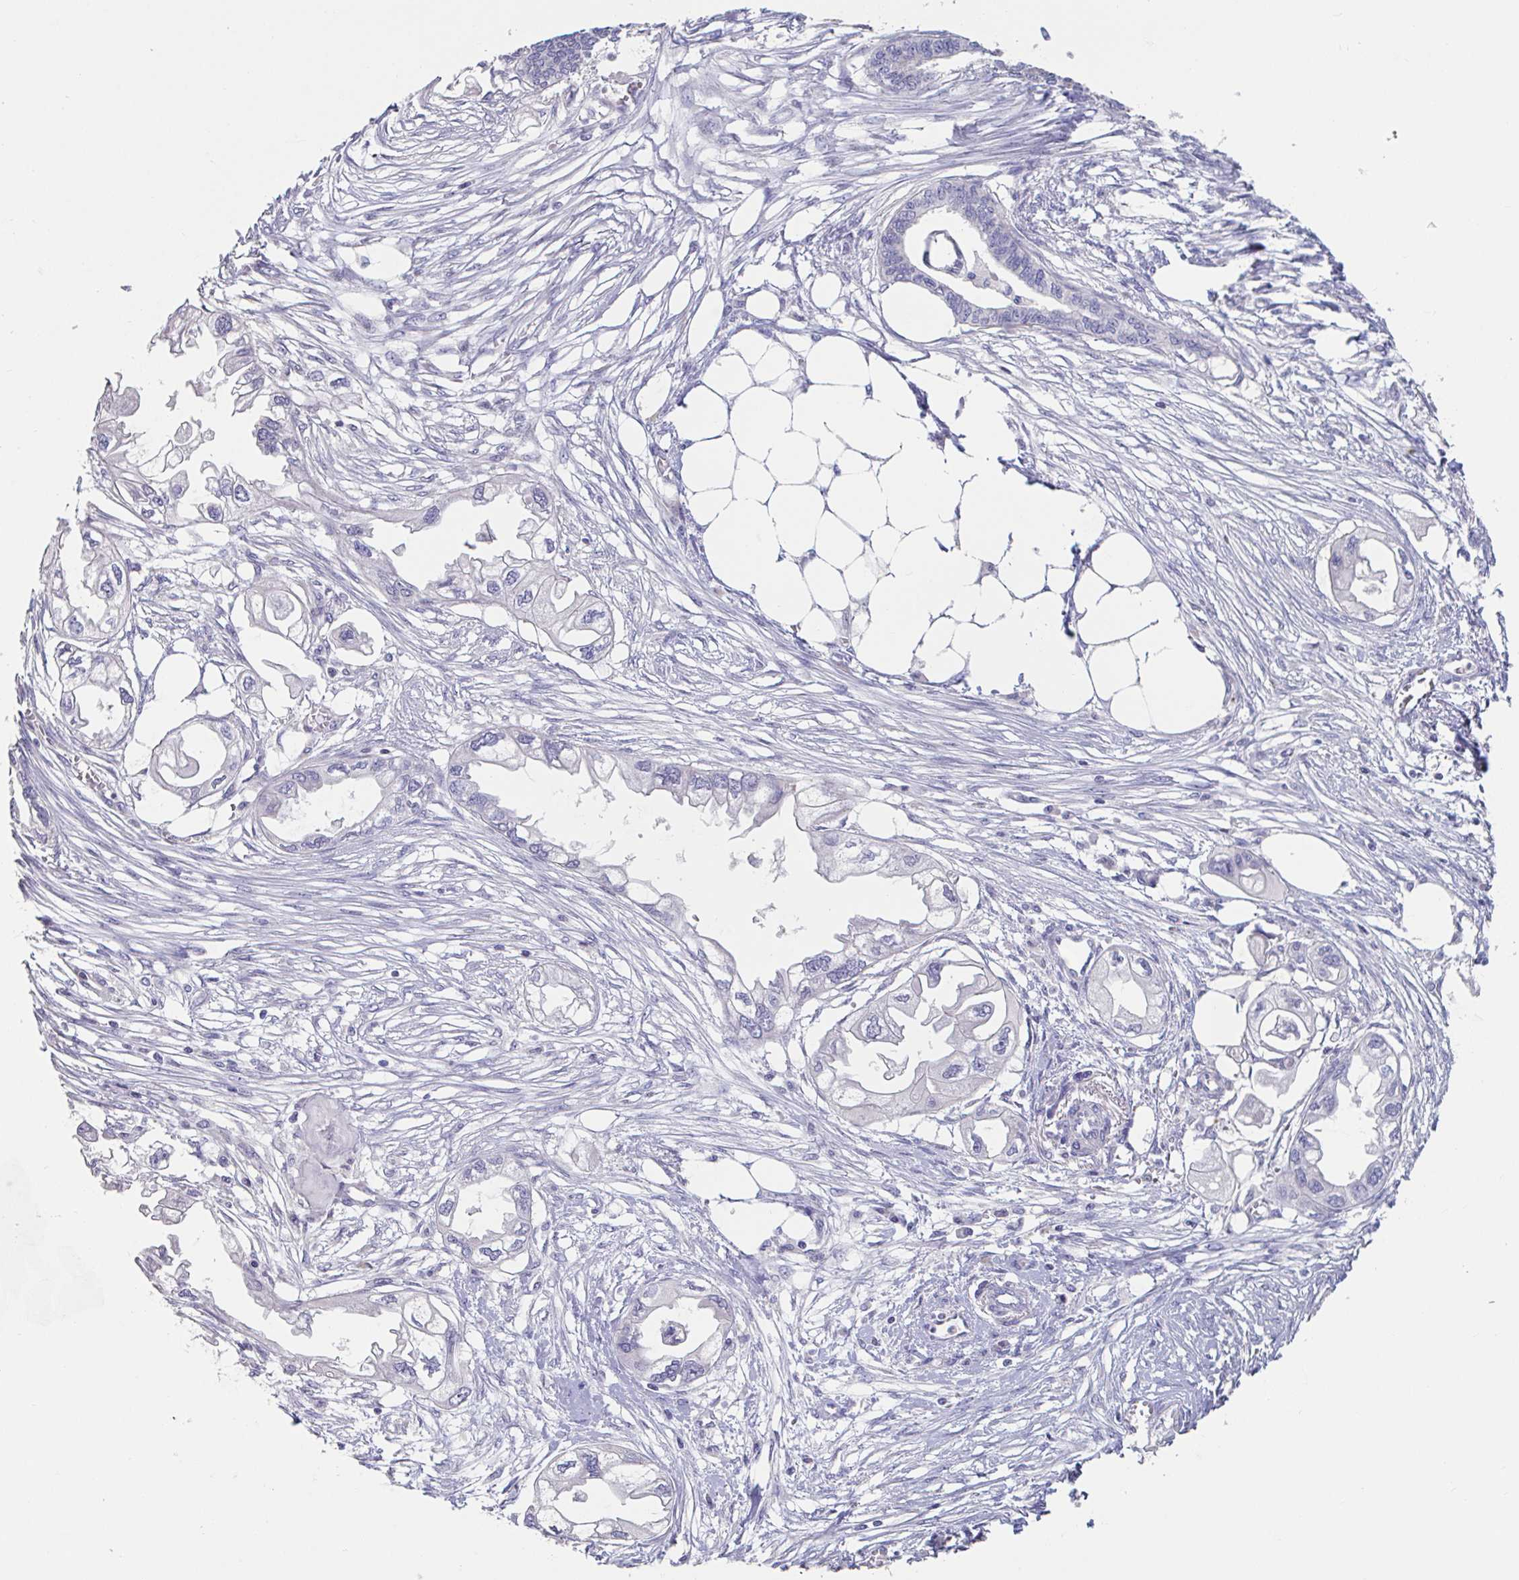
{"staining": {"intensity": "negative", "quantity": "none", "location": "none"}, "tissue": "endometrial cancer", "cell_type": "Tumor cells", "image_type": "cancer", "snomed": [{"axis": "morphology", "description": "Adenocarcinoma, NOS"}, {"axis": "morphology", "description": "Adenocarcinoma, metastatic, NOS"}, {"axis": "topography", "description": "Adipose tissue"}, {"axis": "topography", "description": "Endometrium"}], "caption": "Immunohistochemistry of human endometrial metastatic adenocarcinoma shows no expression in tumor cells. (Brightfield microscopy of DAB (3,3'-diaminobenzidine) immunohistochemistry at high magnification).", "gene": "UNKL", "patient": {"sex": "female", "age": 67}}